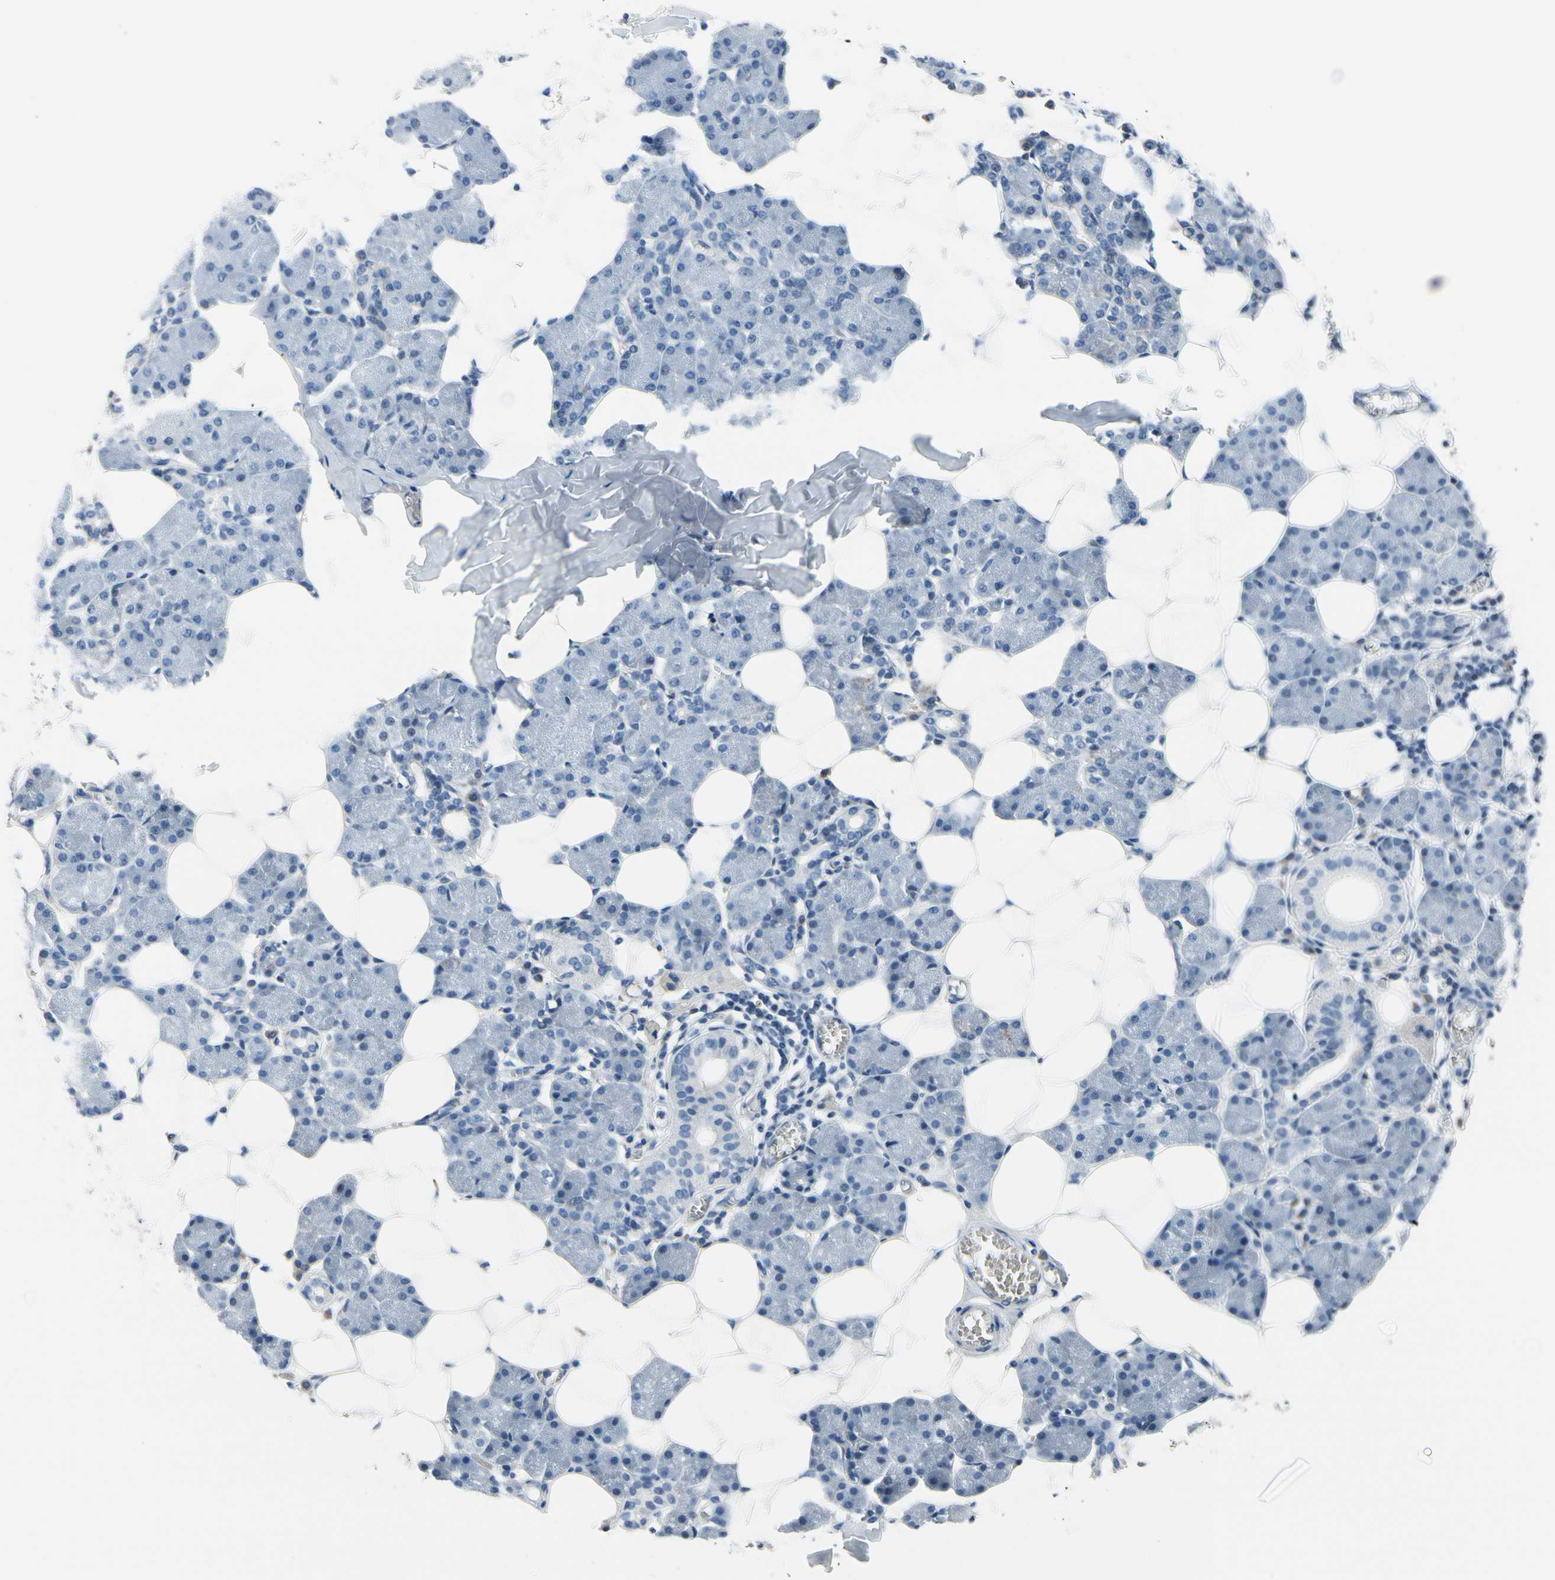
{"staining": {"intensity": "strong", "quantity": "<25%", "location": "cytoplasmic/membranous"}, "tissue": "salivary gland", "cell_type": "Glandular cells", "image_type": "normal", "snomed": [{"axis": "morphology", "description": "Normal tissue, NOS"}, {"axis": "morphology", "description": "Adenoma, NOS"}, {"axis": "topography", "description": "Salivary gland"}], "caption": "Immunohistochemical staining of normal human salivary gland demonstrates strong cytoplasmic/membranous protein staining in about <25% of glandular cells. Nuclei are stained in blue.", "gene": "MUC5B", "patient": {"sex": "female", "age": 32}}